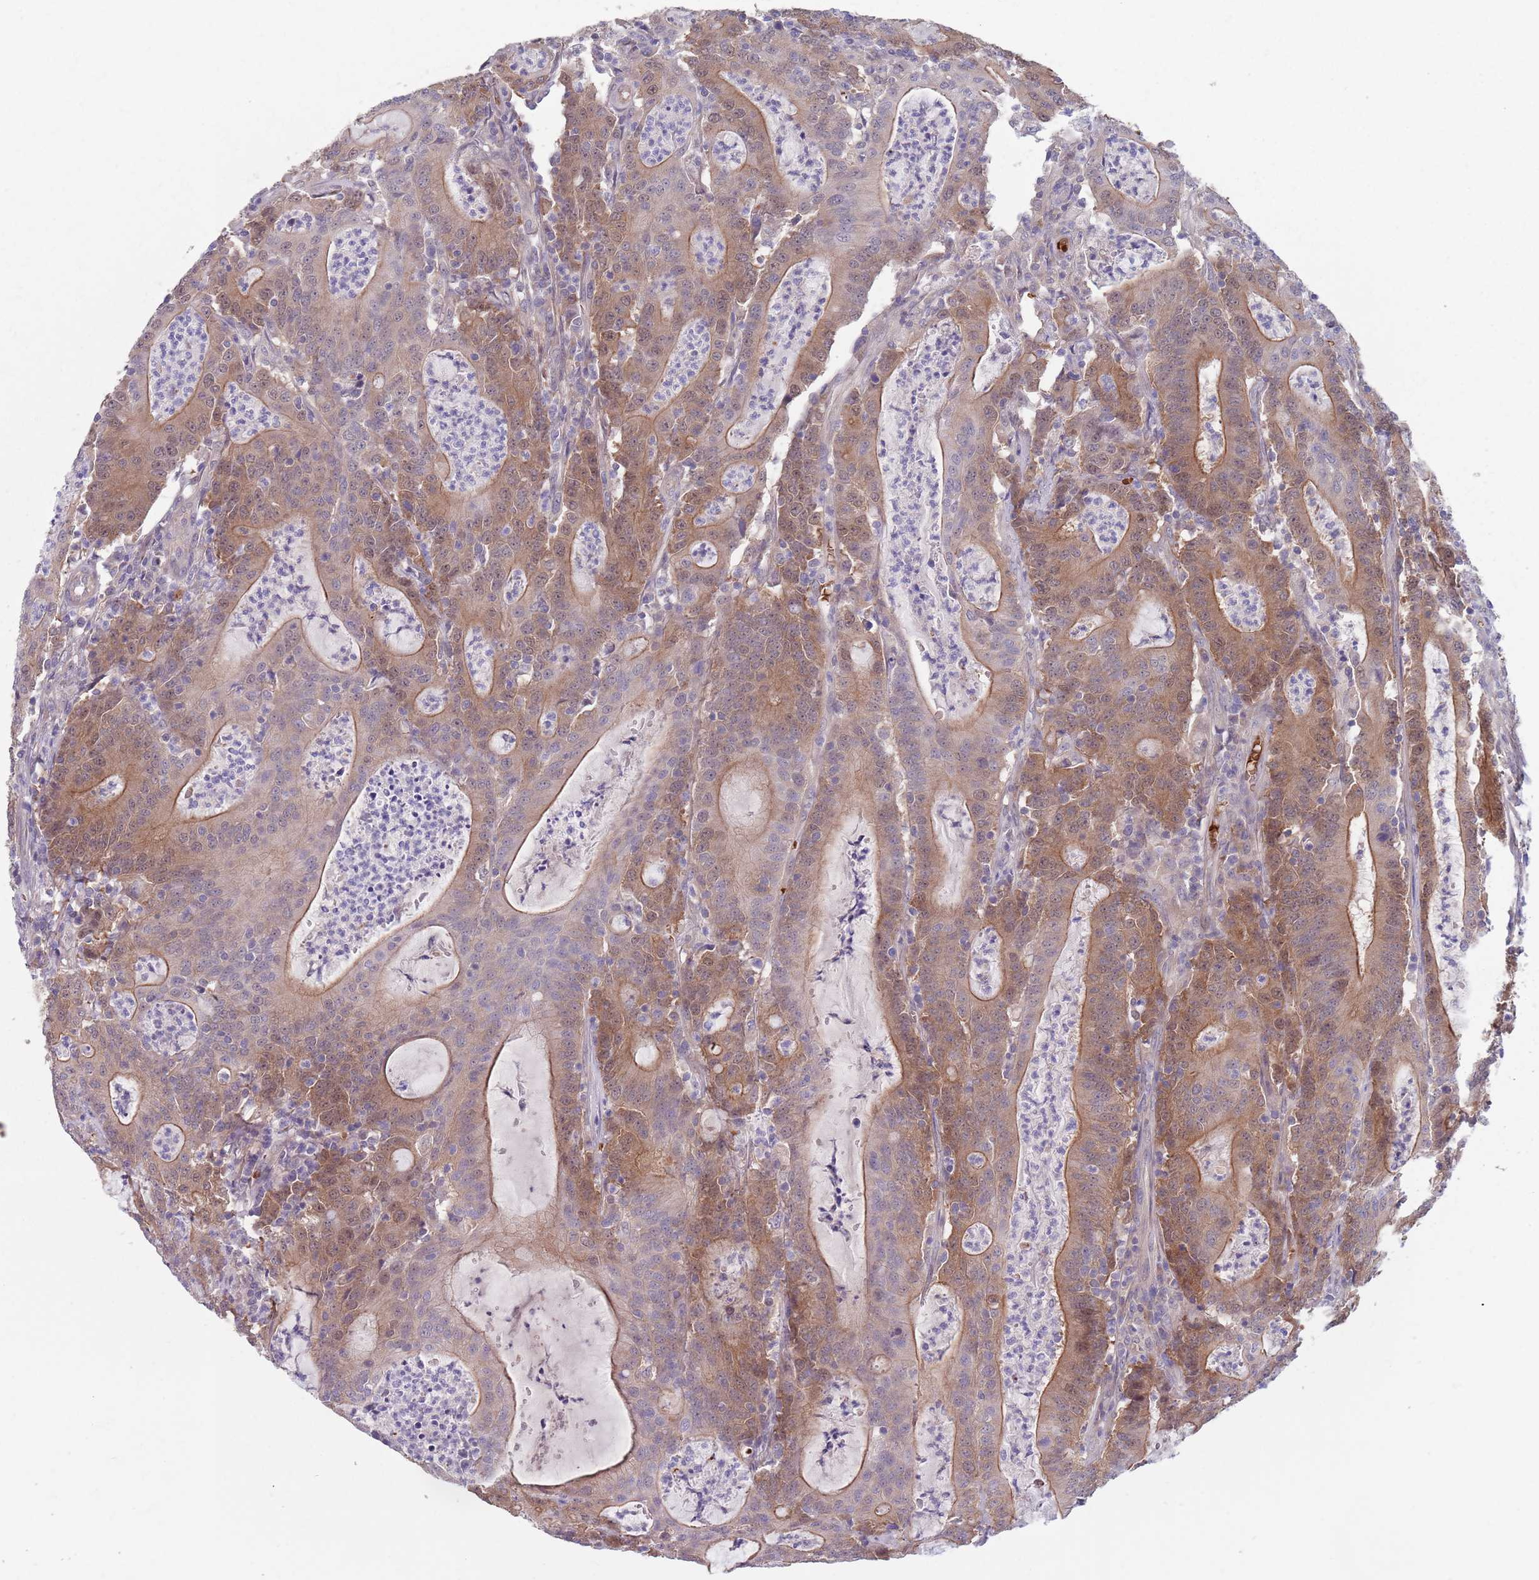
{"staining": {"intensity": "moderate", "quantity": "25%-75%", "location": "cytoplasmic/membranous,nuclear"}, "tissue": "colorectal cancer", "cell_type": "Tumor cells", "image_type": "cancer", "snomed": [{"axis": "morphology", "description": "Adenocarcinoma, NOS"}, {"axis": "topography", "description": "Colon"}], "caption": "IHC photomicrograph of neoplastic tissue: adenocarcinoma (colorectal) stained using IHC reveals medium levels of moderate protein expression localized specifically in the cytoplasmic/membranous and nuclear of tumor cells, appearing as a cytoplasmic/membranous and nuclear brown color.", "gene": "CLNS1A", "patient": {"sex": "male", "age": 83}}